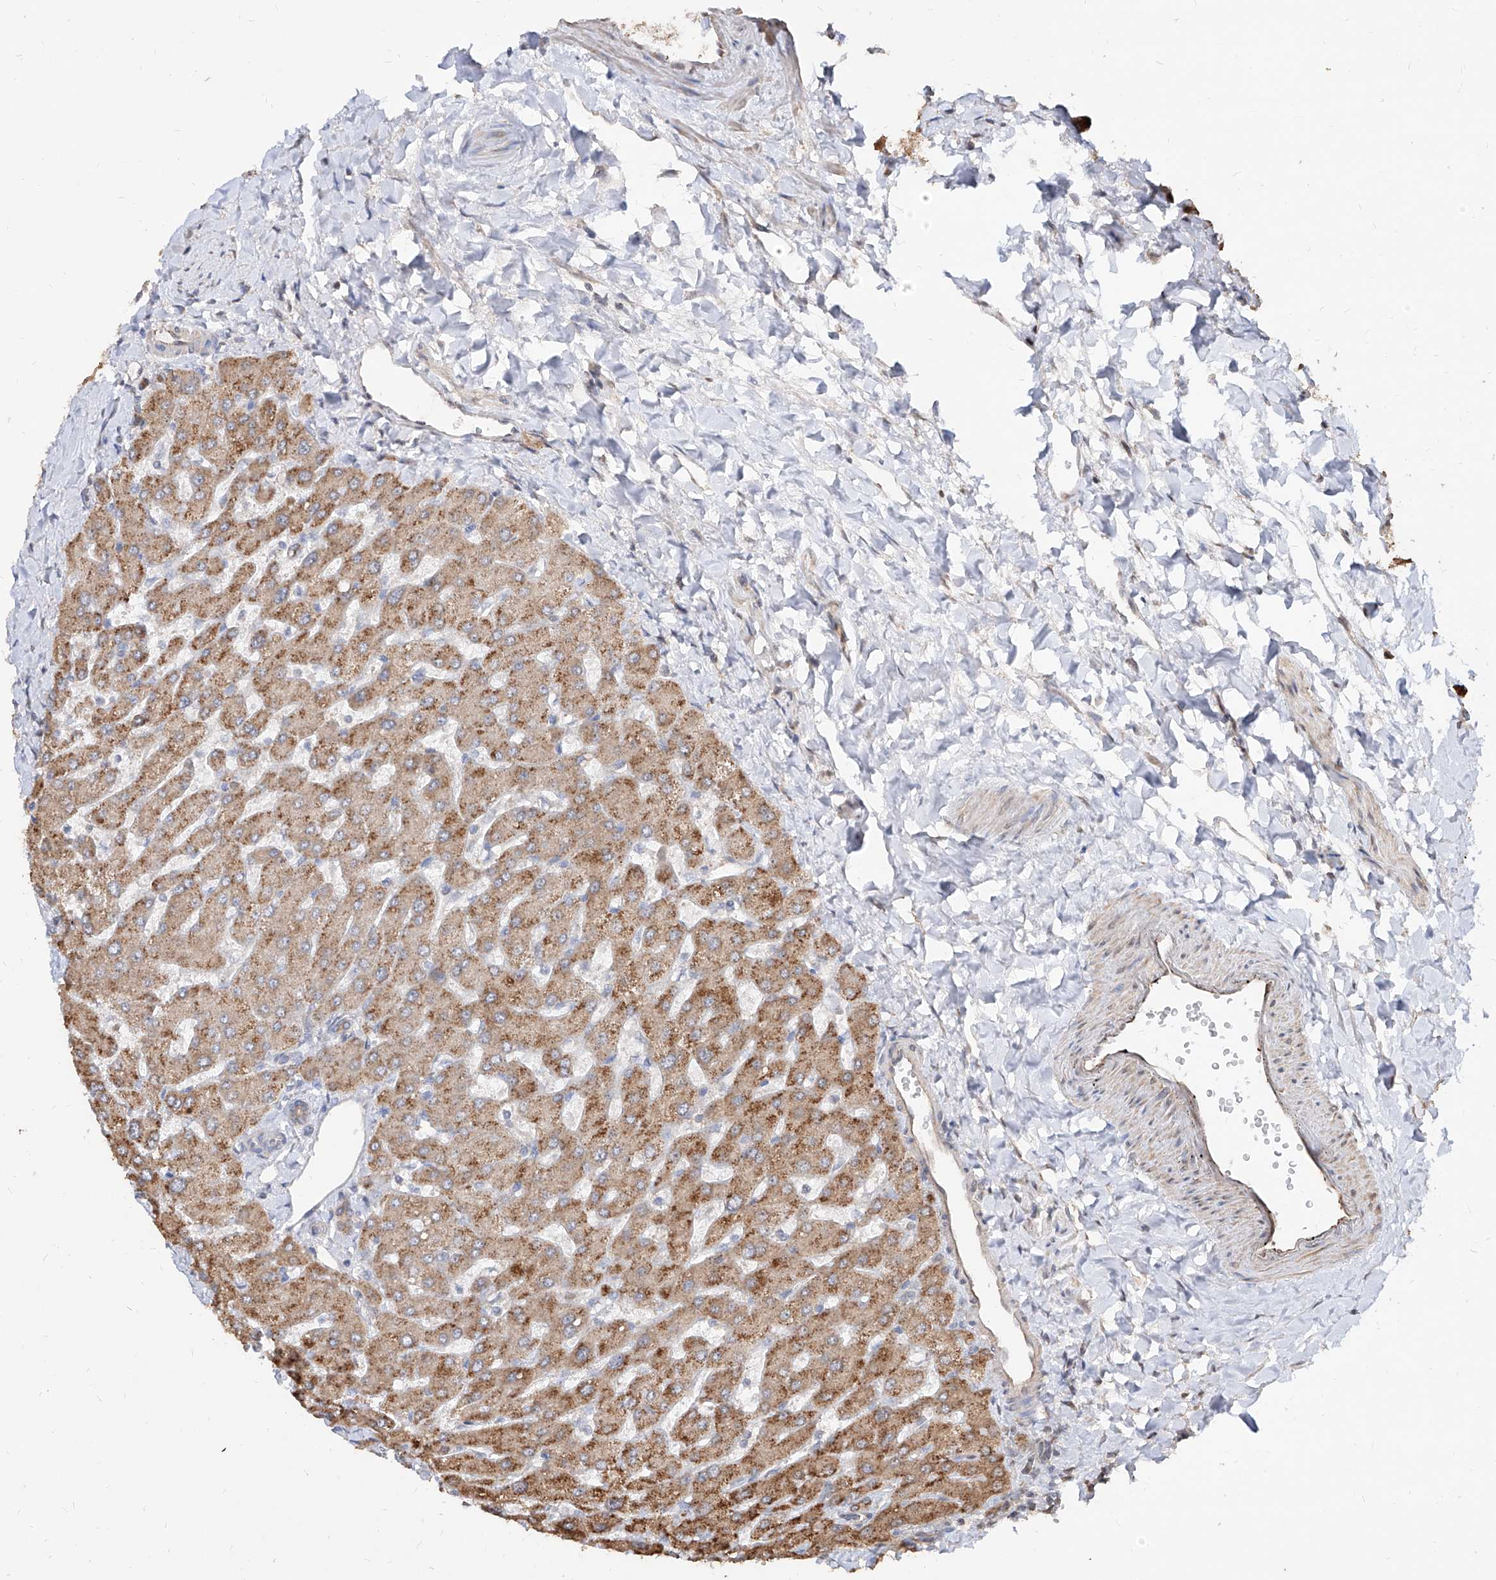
{"staining": {"intensity": "negative", "quantity": "none", "location": "none"}, "tissue": "liver", "cell_type": "Cholangiocytes", "image_type": "normal", "snomed": [{"axis": "morphology", "description": "Normal tissue, NOS"}, {"axis": "topography", "description": "Liver"}], "caption": "Unremarkable liver was stained to show a protein in brown. There is no significant staining in cholangiocytes.", "gene": "C8orf82", "patient": {"sex": "male", "age": 55}}